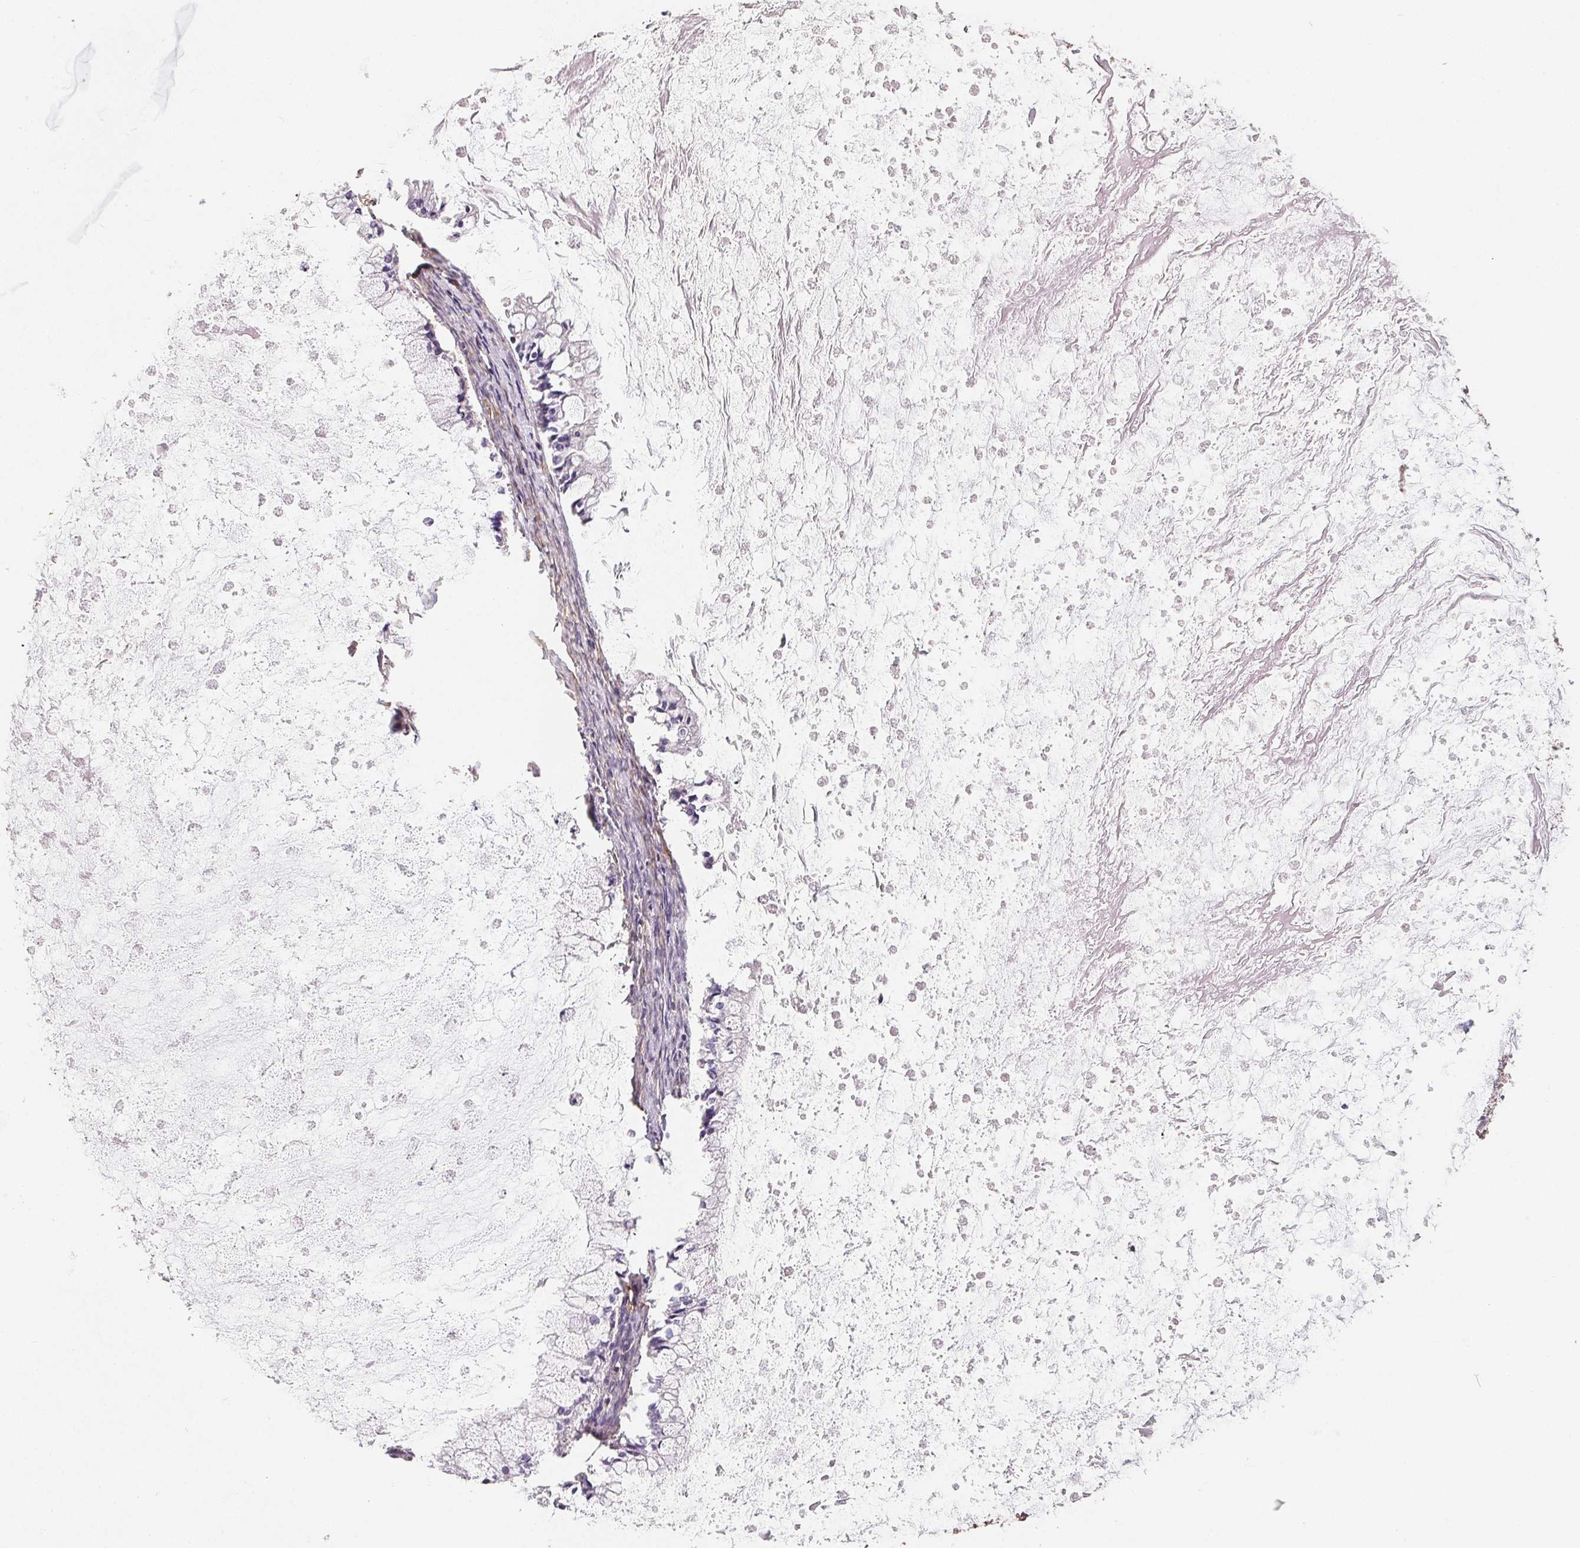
{"staining": {"intensity": "negative", "quantity": "none", "location": "none"}, "tissue": "ovarian cancer", "cell_type": "Tumor cells", "image_type": "cancer", "snomed": [{"axis": "morphology", "description": "Cystadenocarcinoma, mucinous, NOS"}, {"axis": "topography", "description": "Ovary"}], "caption": "DAB immunohistochemical staining of human mucinous cystadenocarcinoma (ovarian) exhibits no significant positivity in tumor cells.", "gene": "TBKBP1", "patient": {"sex": "female", "age": 67}}